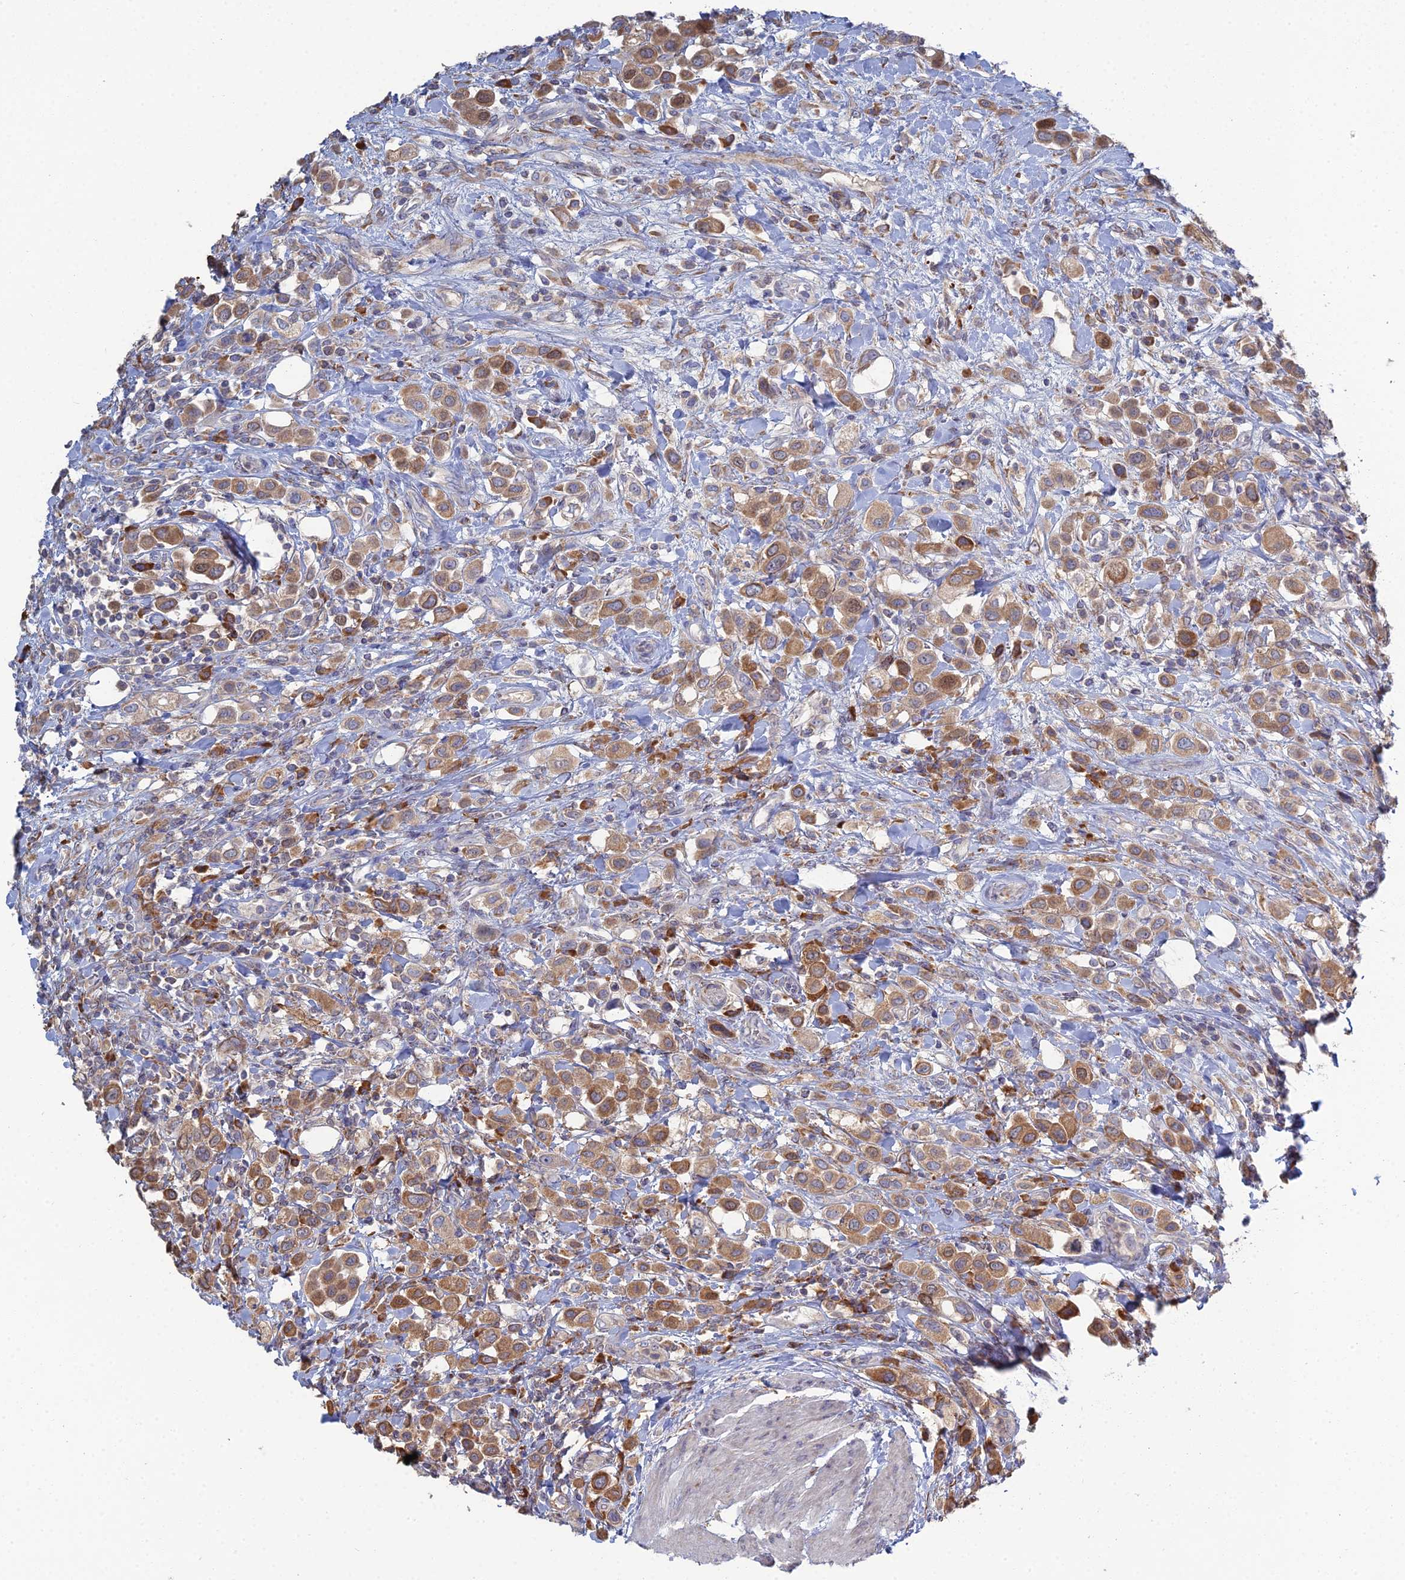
{"staining": {"intensity": "moderate", "quantity": ">75%", "location": "cytoplasmic/membranous"}, "tissue": "urothelial cancer", "cell_type": "Tumor cells", "image_type": "cancer", "snomed": [{"axis": "morphology", "description": "Urothelial carcinoma, High grade"}, {"axis": "topography", "description": "Urinary bladder"}], "caption": "Immunohistochemistry (IHC) of human high-grade urothelial carcinoma exhibits medium levels of moderate cytoplasmic/membranous expression in about >75% of tumor cells.", "gene": "TRAPPC6A", "patient": {"sex": "male", "age": 50}}